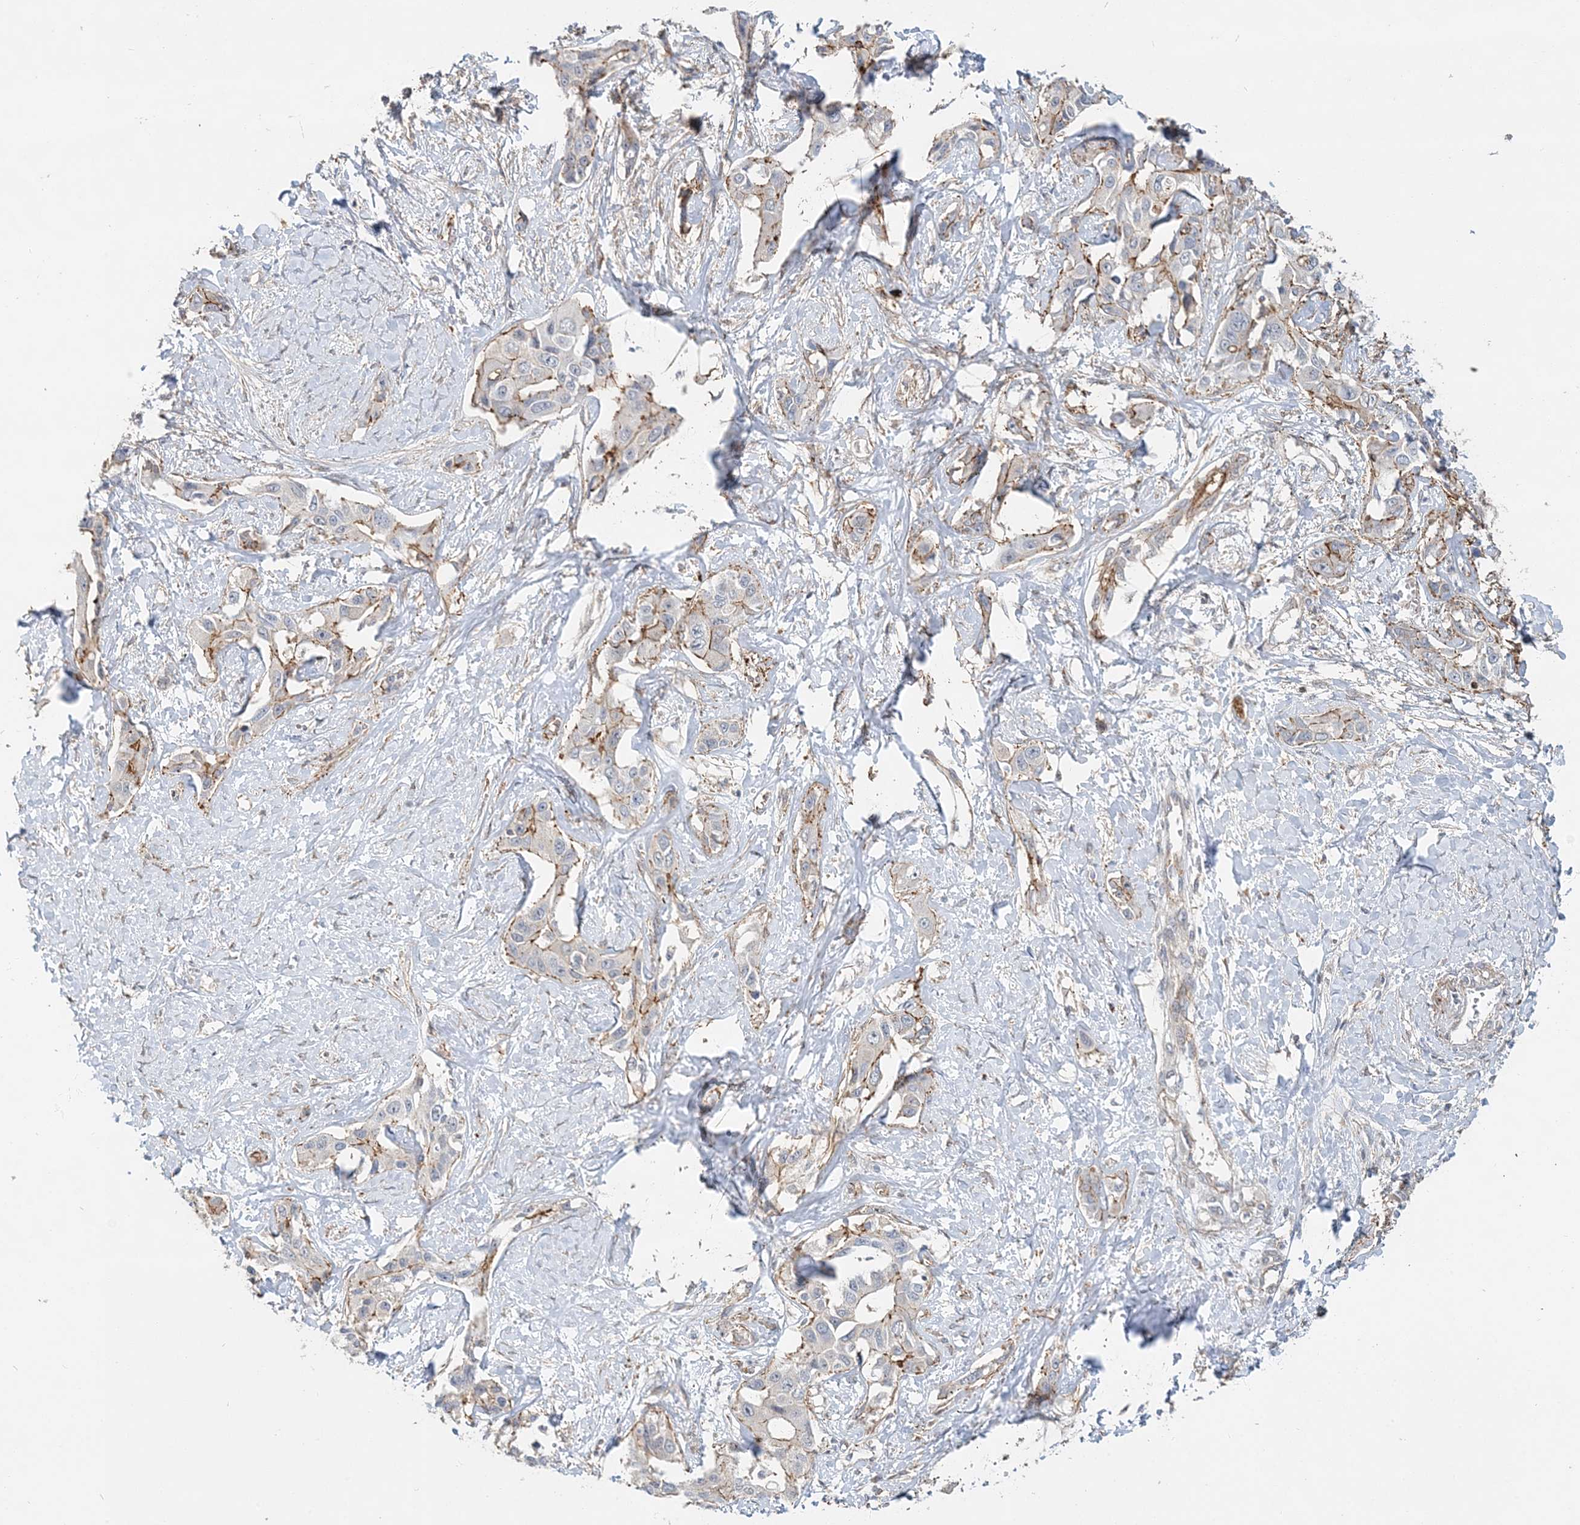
{"staining": {"intensity": "weak", "quantity": "25%-75%", "location": "cytoplasmic/membranous"}, "tissue": "liver cancer", "cell_type": "Tumor cells", "image_type": "cancer", "snomed": [{"axis": "morphology", "description": "Cholangiocarcinoma"}, {"axis": "topography", "description": "Liver"}], "caption": "Approximately 25%-75% of tumor cells in human cholangiocarcinoma (liver) display weak cytoplasmic/membranous protein expression as visualized by brown immunohistochemical staining.", "gene": "MAT2B", "patient": {"sex": "male", "age": 59}}